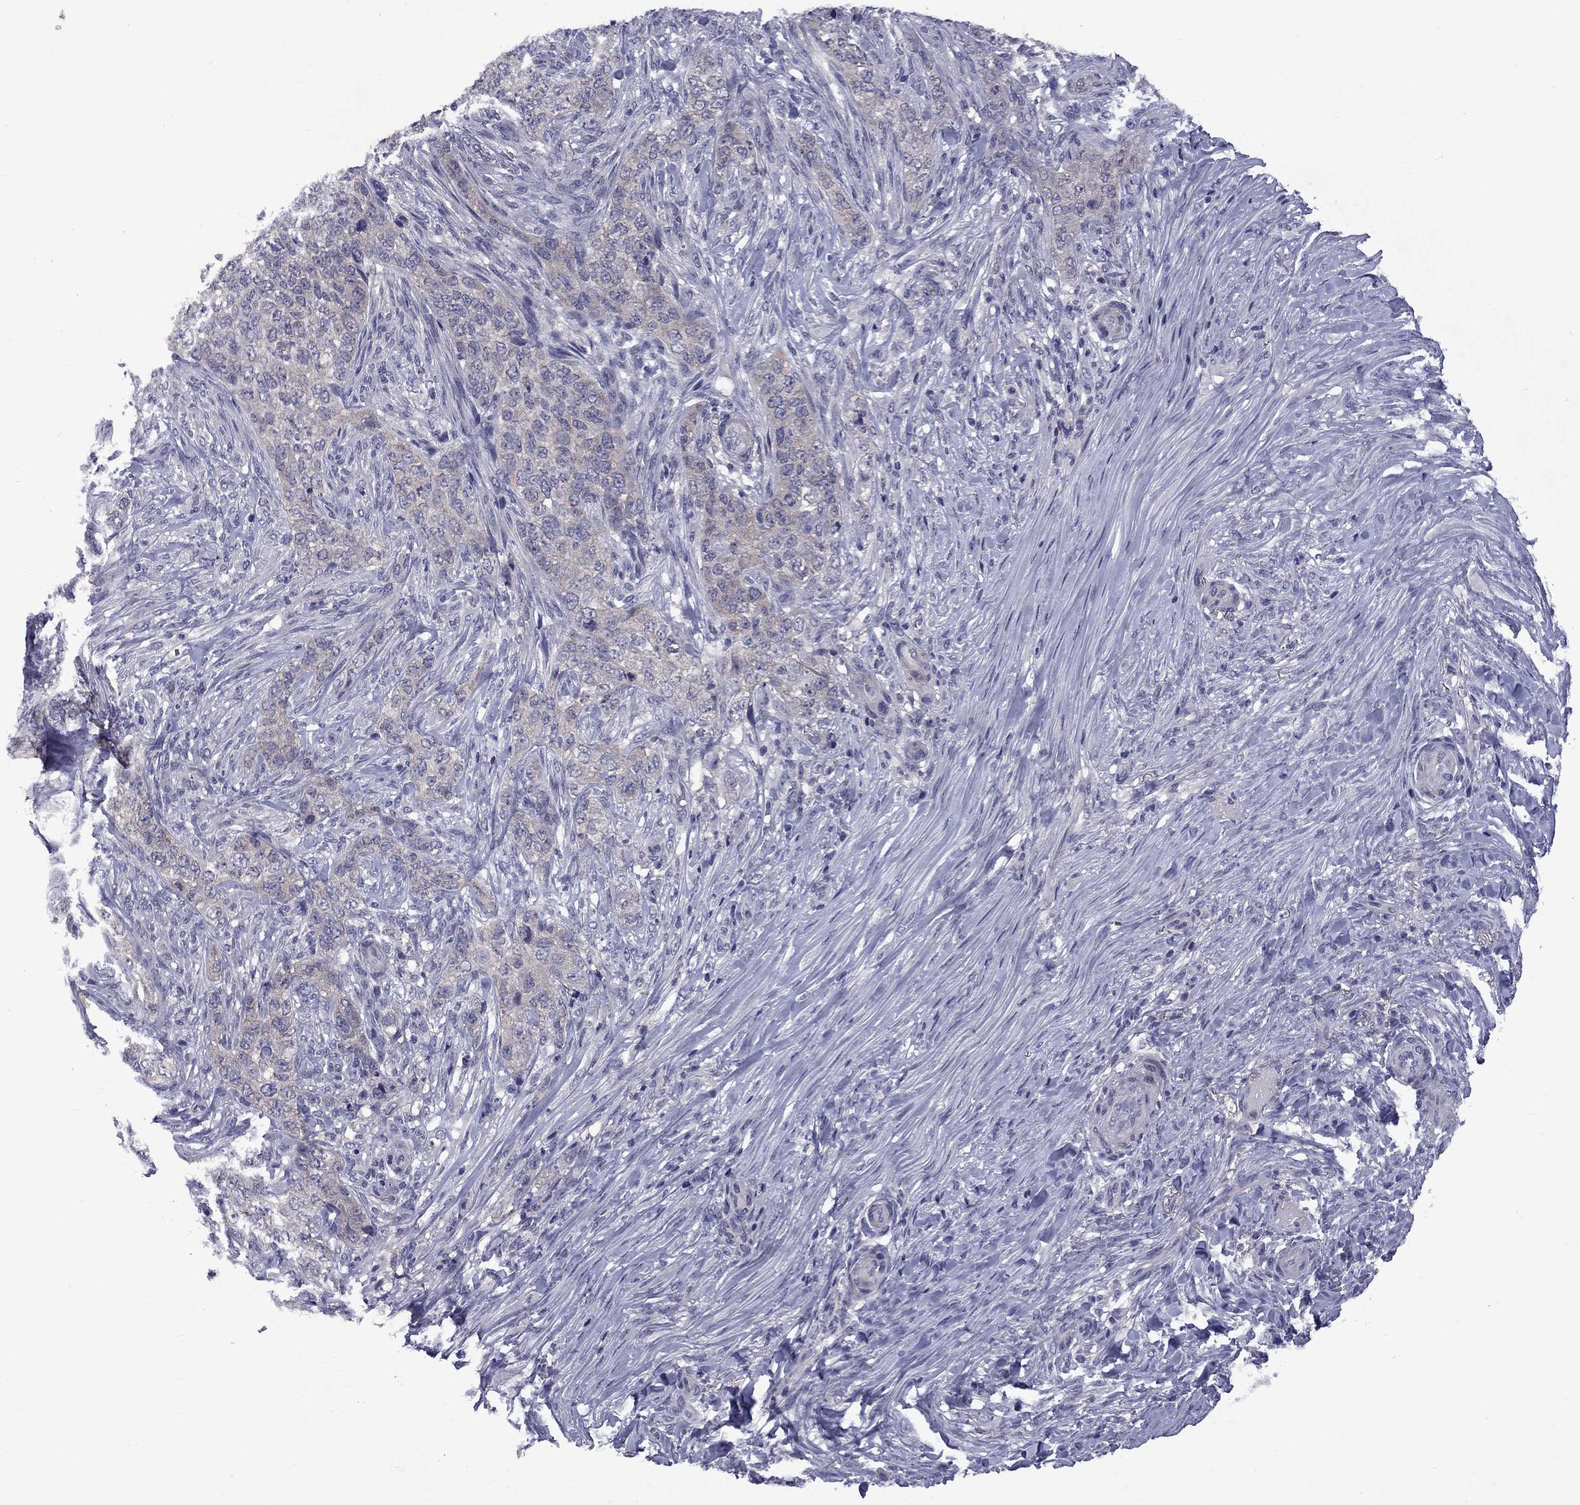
{"staining": {"intensity": "negative", "quantity": "none", "location": "none"}, "tissue": "skin cancer", "cell_type": "Tumor cells", "image_type": "cancer", "snomed": [{"axis": "morphology", "description": "Basal cell carcinoma"}, {"axis": "topography", "description": "Skin"}], "caption": "An IHC image of skin cancer is shown. There is no staining in tumor cells of skin cancer. (Immunohistochemistry, brightfield microscopy, high magnification).", "gene": "SNTA1", "patient": {"sex": "female", "age": 69}}